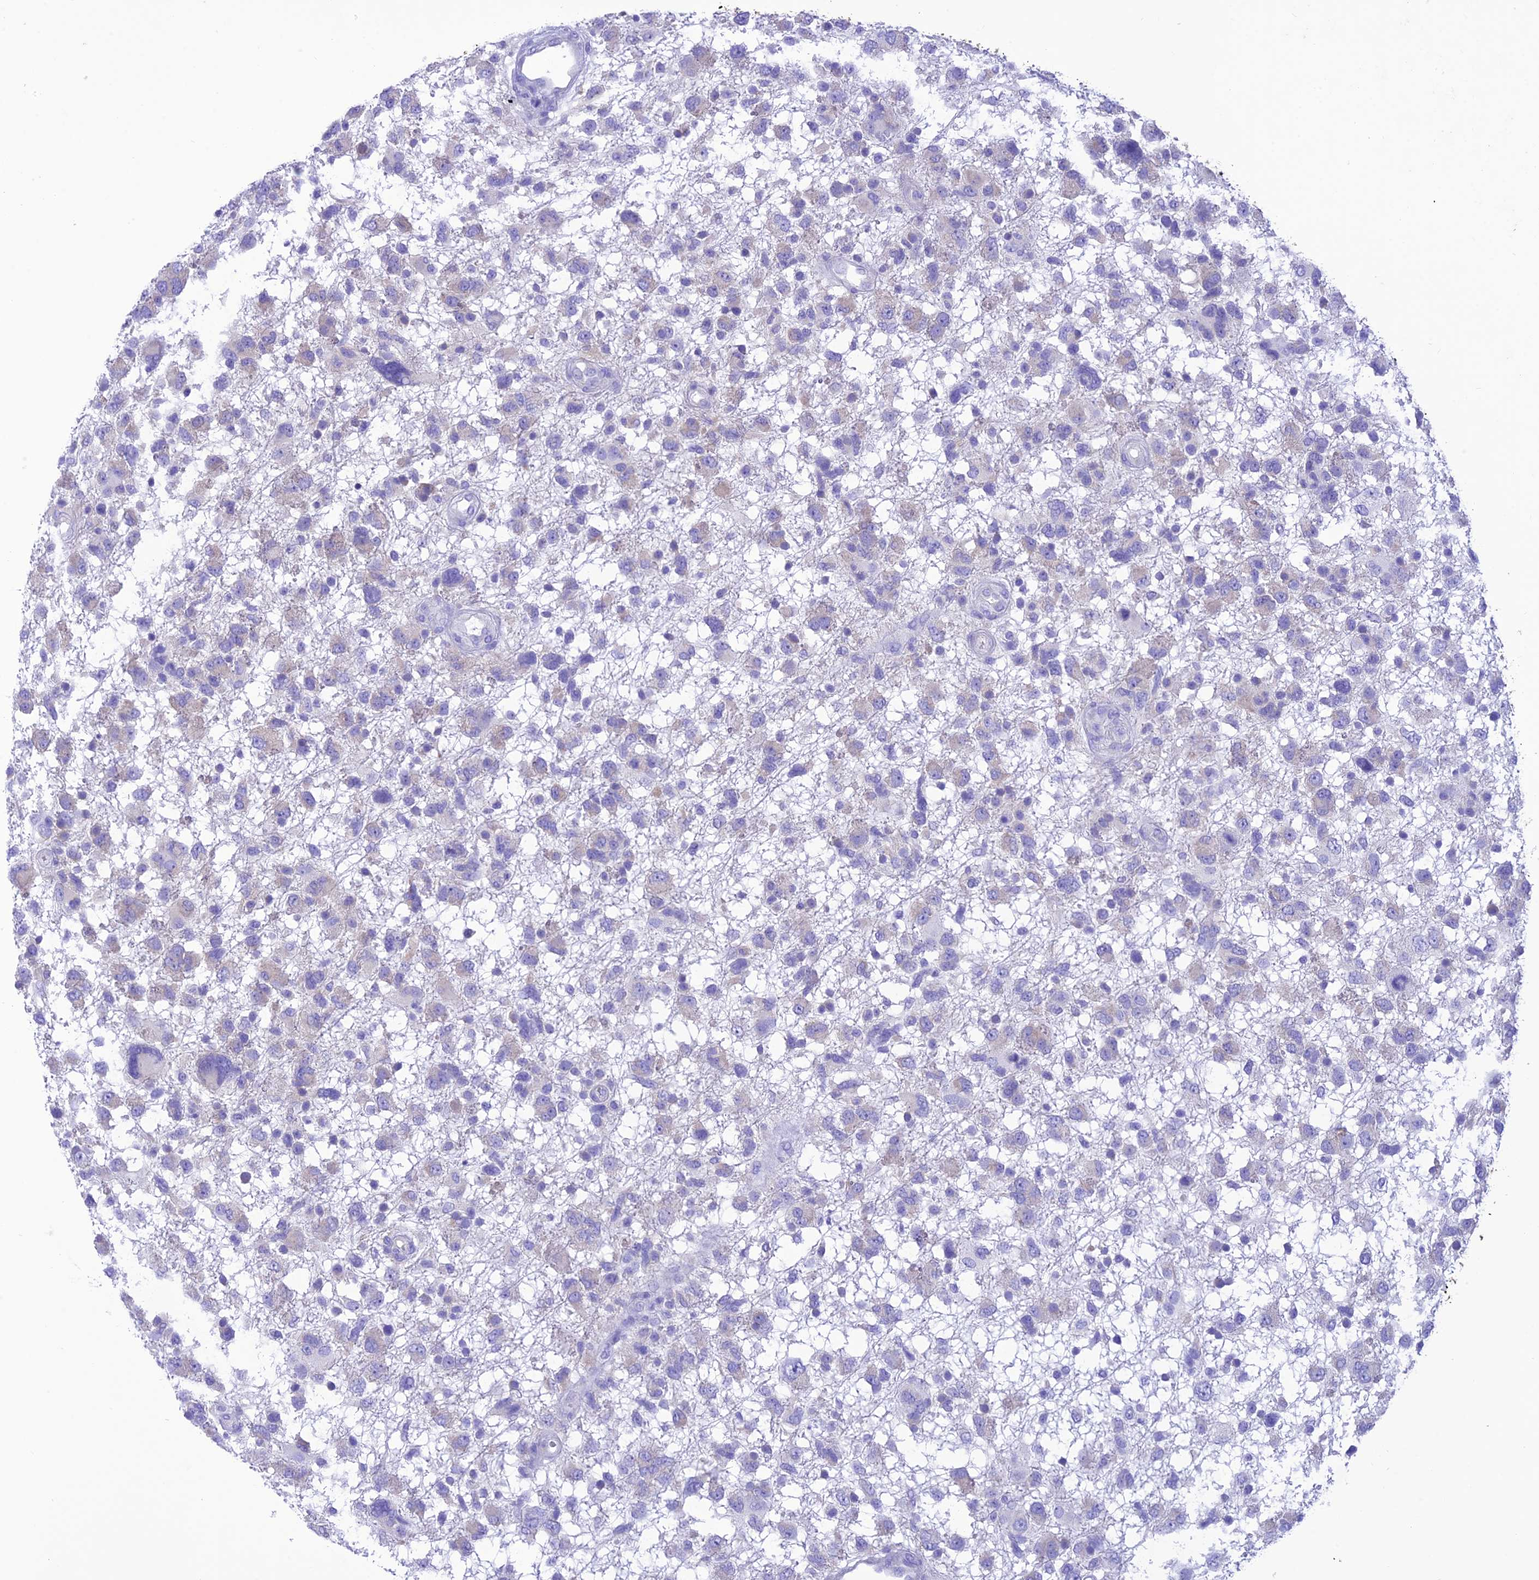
{"staining": {"intensity": "negative", "quantity": "none", "location": "none"}, "tissue": "glioma", "cell_type": "Tumor cells", "image_type": "cancer", "snomed": [{"axis": "morphology", "description": "Glioma, malignant, High grade"}, {"axis": "topography", "description": "Brain"}], "caption": "Tumor cells show no significant staining in malignant glioma (high-grade).", "gene": "VPS52", "patient": {"sex": "male", "age": 61}}